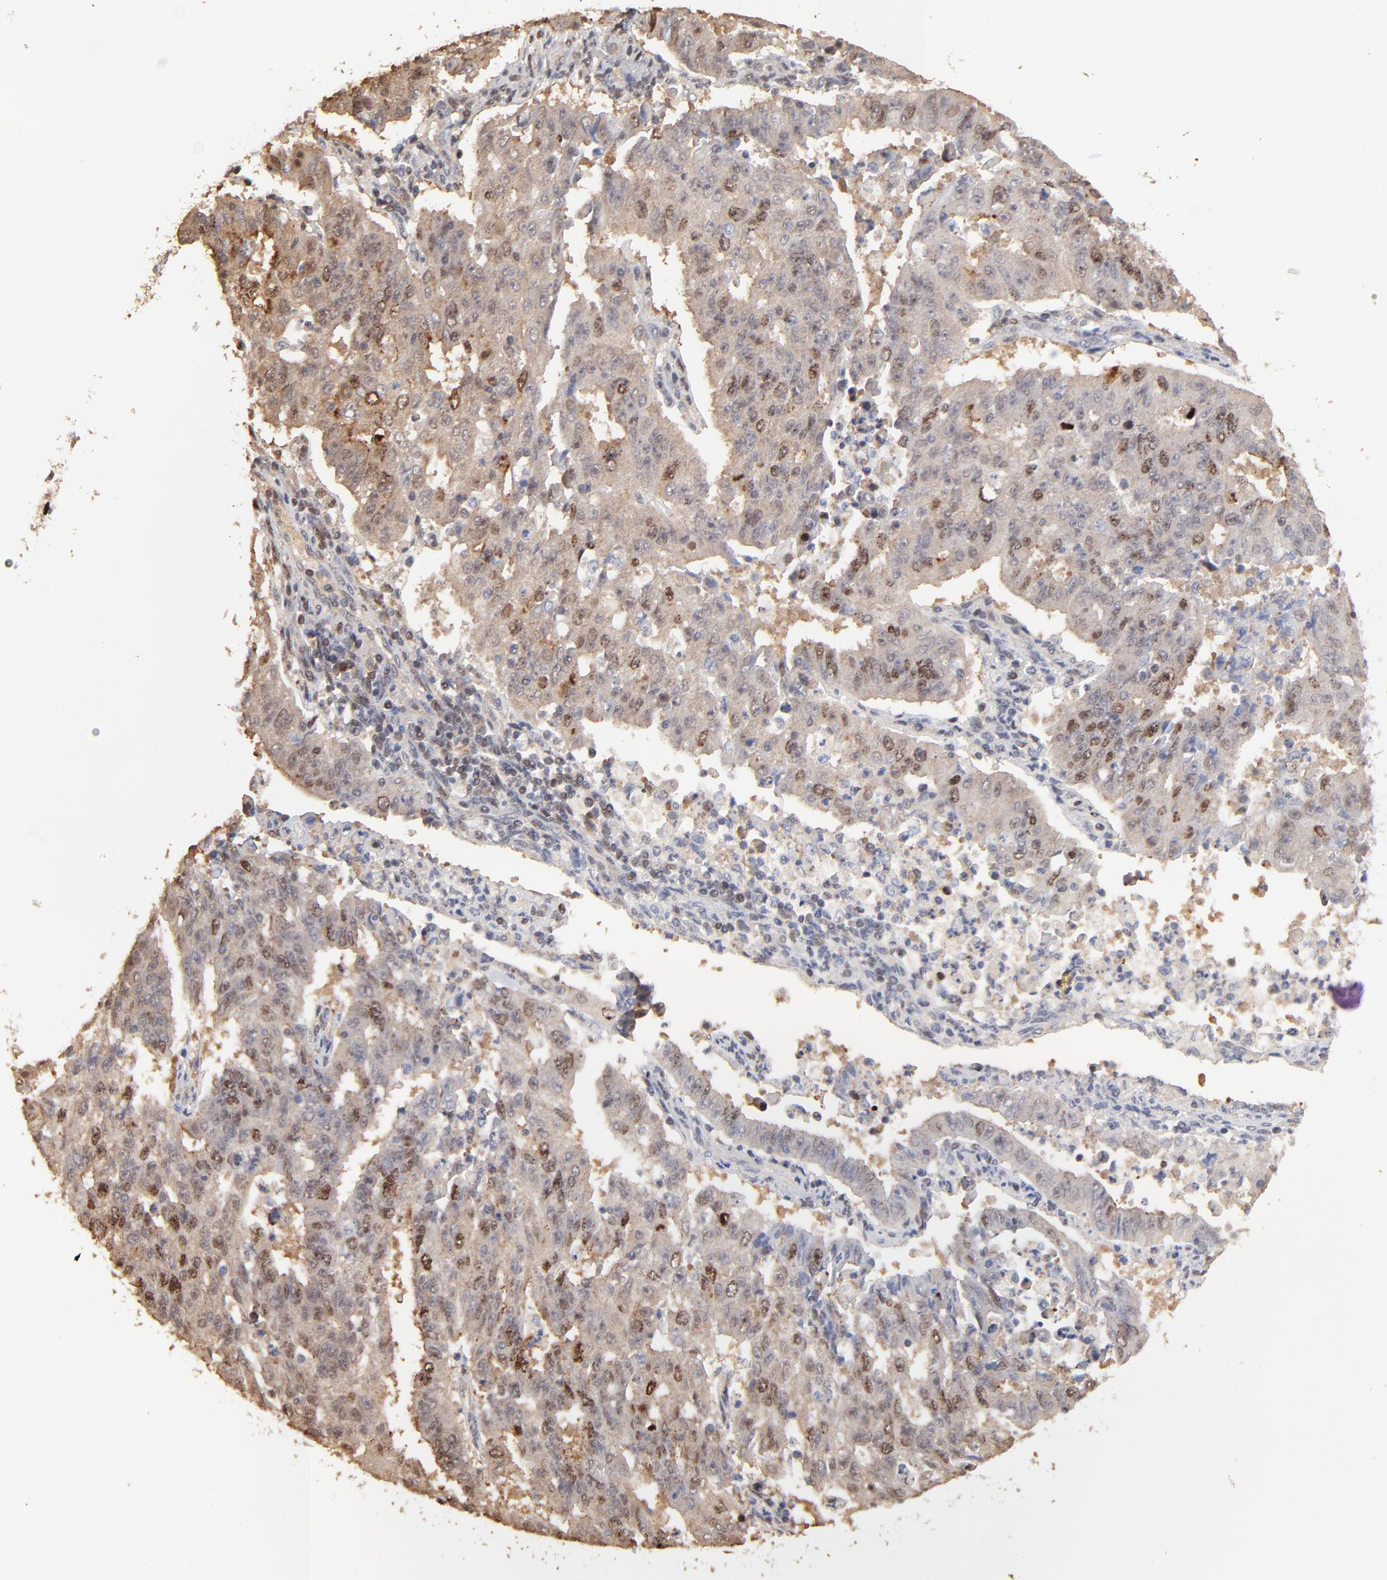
{"staining": {"intensity": "moderate", "quantity": "25%-75%", "location": "nuclear"}, "tissue": "endometrial cancer", "cell_type": "Tumor cells", "image_type": "cancer", "snomed": [{"axis": "morphology", "description": "Adenocarcinoma, NOS"}, {"axis": "topography", "description": "Endometrium"}], "caption": "Human adenocarcinoma (endometrial) stained with a protein marker reveals moderate staining in tumor cells.", "gene": "BIRC5", "patient": {"sex": "female", "age": 42}}